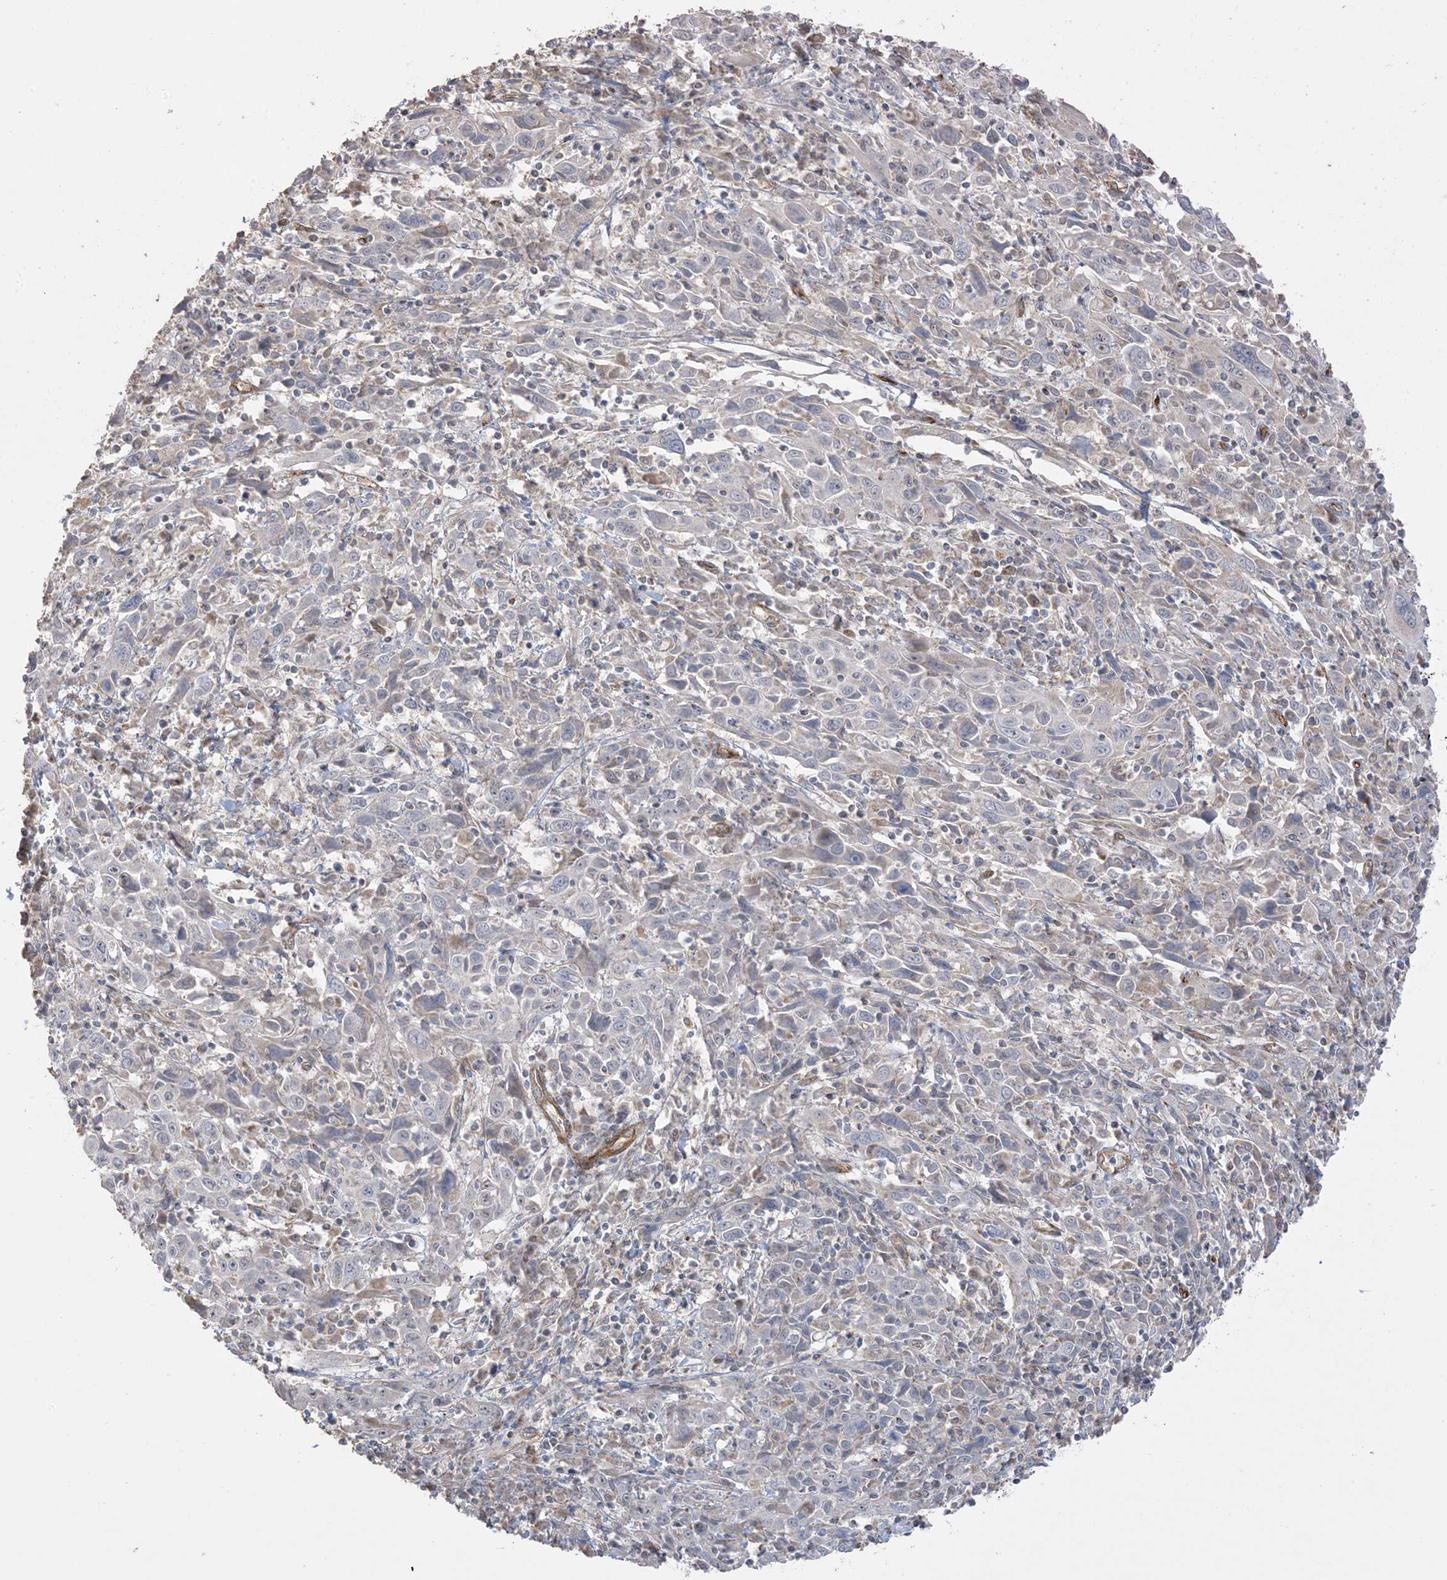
{"staining": {"intensity": "negative", "quantity": "none", "location": "none"}, "tissue": "cervical cancer", "cell_type": "Tumor cells", "image_type": "cancer", "snomed": [{"axis": "morphology", "description": "Squamous cell carcinoma, NOS"}, {"axis": "topography", "description": "Cervix"}], "caption": "This is an immunohistochemistry (IHC) histopathology image of human cervical cancer (squamous cell carcinoma). There is no positivity in tumor cells.", "gene": "AGA", "patient": {"sex": "female", "age": 46}}